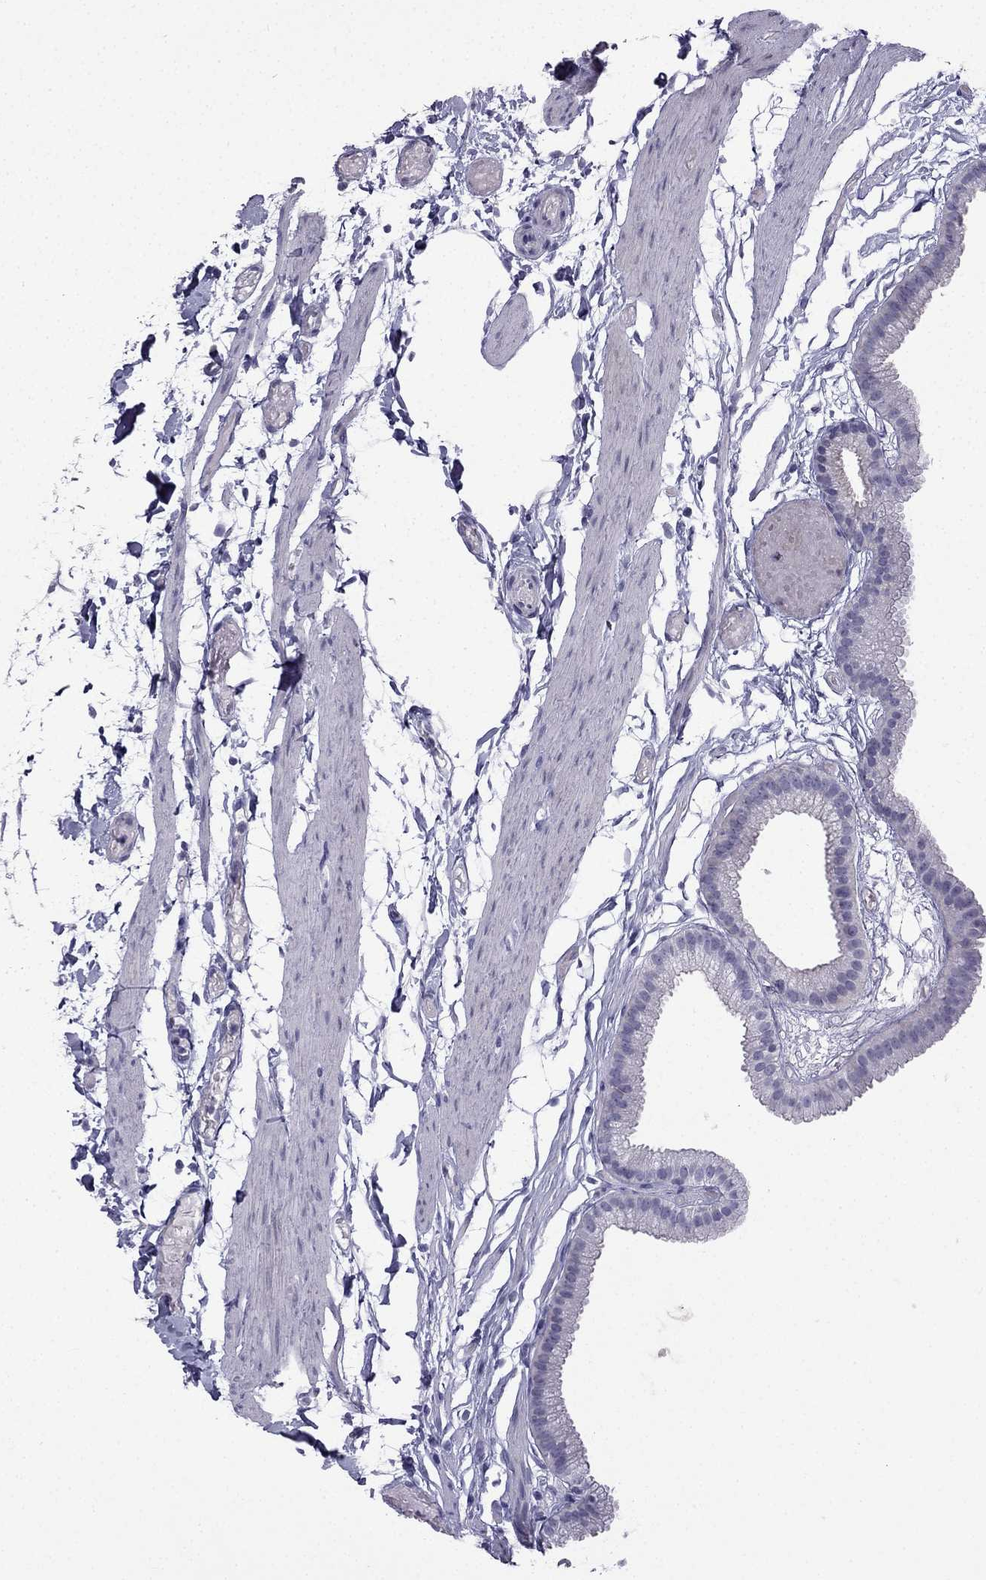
{"staining": {"intensity": "negative", "quantity": "none", "location": "none"}, "tissue": "gallbladder", "cell_type": "Glandular cells", "image_type": "normal", "snomed": [{"axis": "morphology", "description": "Normal tissue, NOS"}, {"axis": "topography", "description": "Gallbladder"}], "caption": "IHC of benign human gallbladder exhibits no staining in glandular cells. Nuclei are stained in blue.", "gene": "CFAP53", "patient": {"sex": "female", "age": 45}}